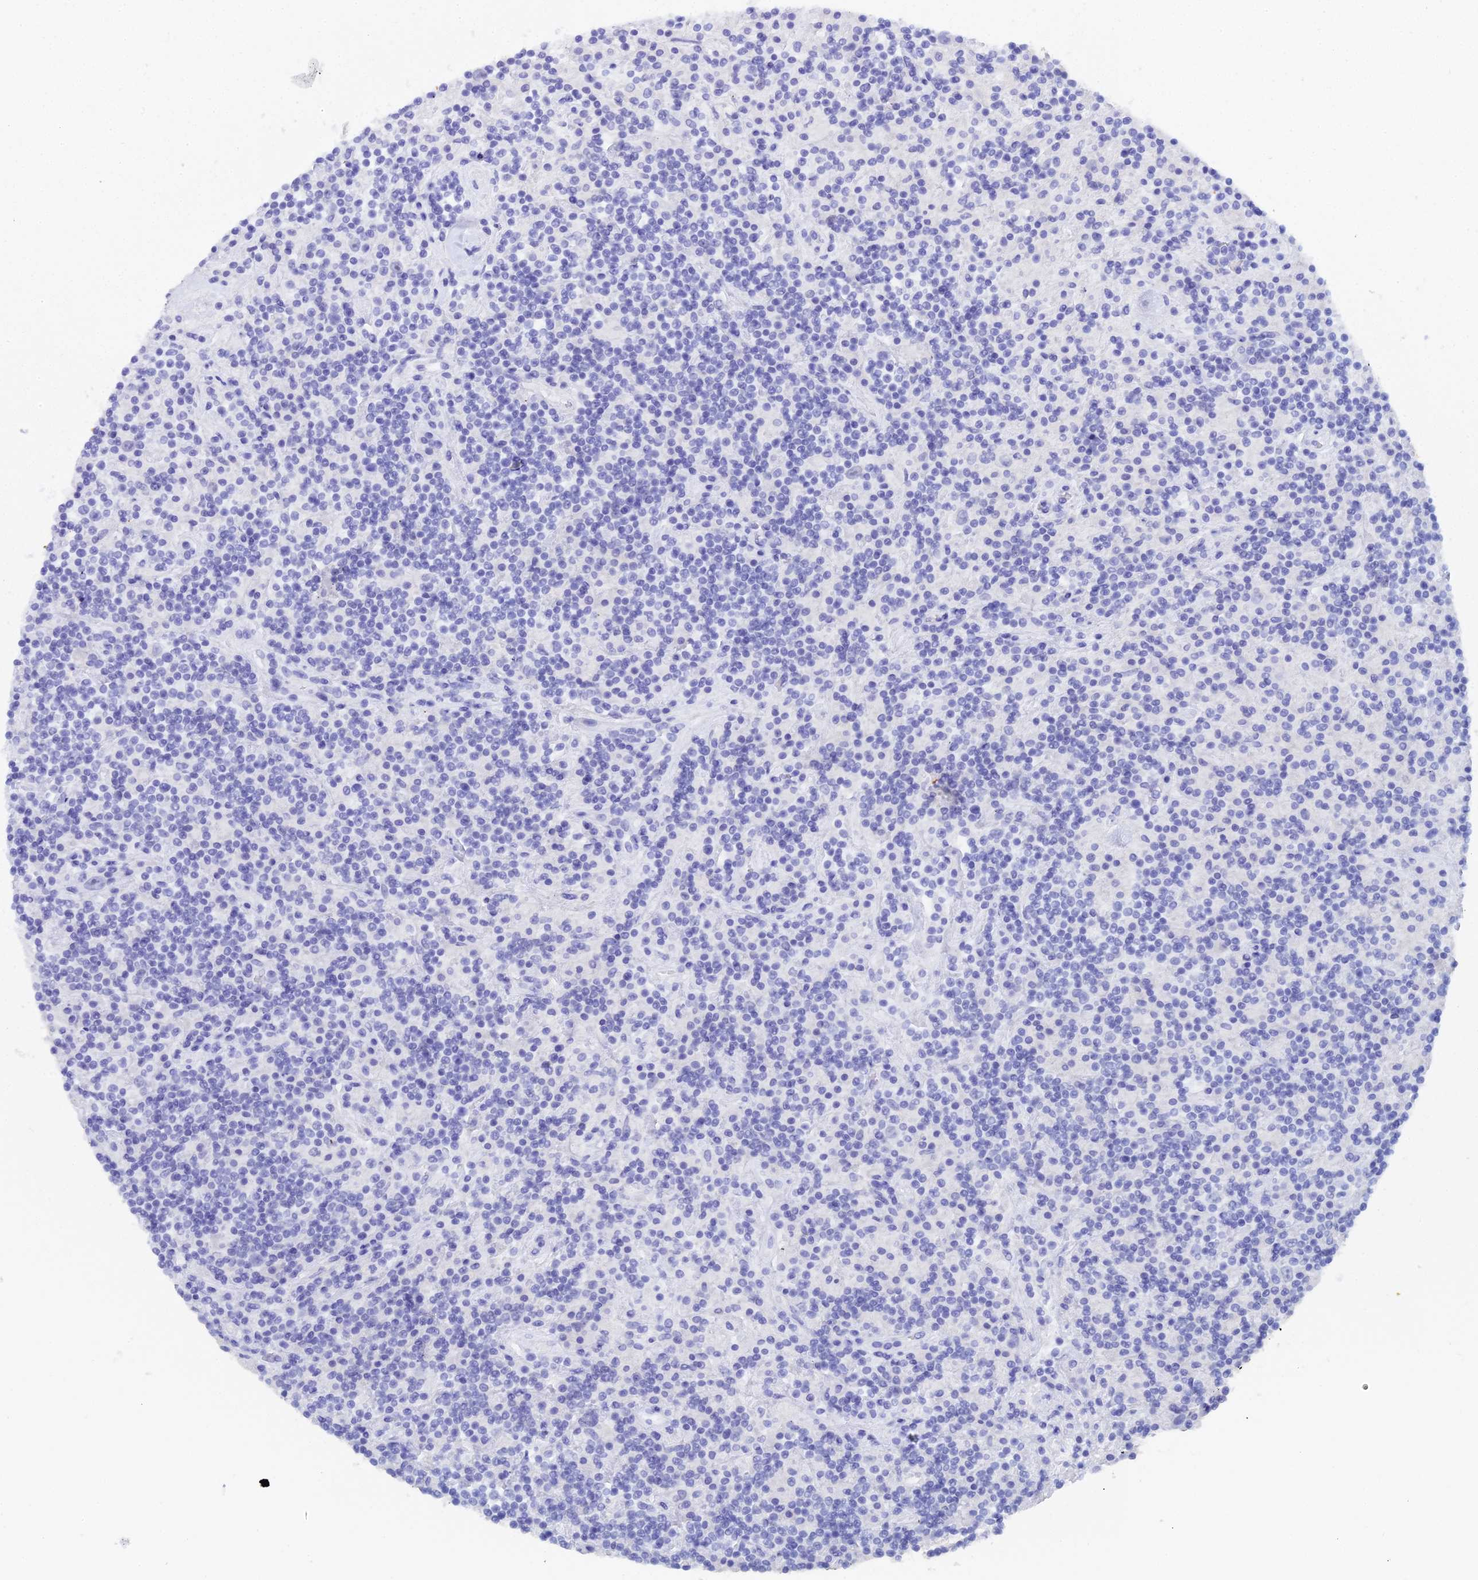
{"staining": {"intensity": "negative", "quantity": "none", "location": "none"}, "tissue": "lymphoma", "cell_type": "Tumor cells", "image_type": "cancer", "snomed": [{"axis": "morphology", "description": "Hodgkin's disease, NOS"}, {"axis": "topography", "description": "Lymph node"}], "caption": "A micrograph of Hodgkin's disease stained for a protein exhibits no brown staining in tumor cells.", "gene": "REG1A", "patient": {"sex": "male", "age": 70}}